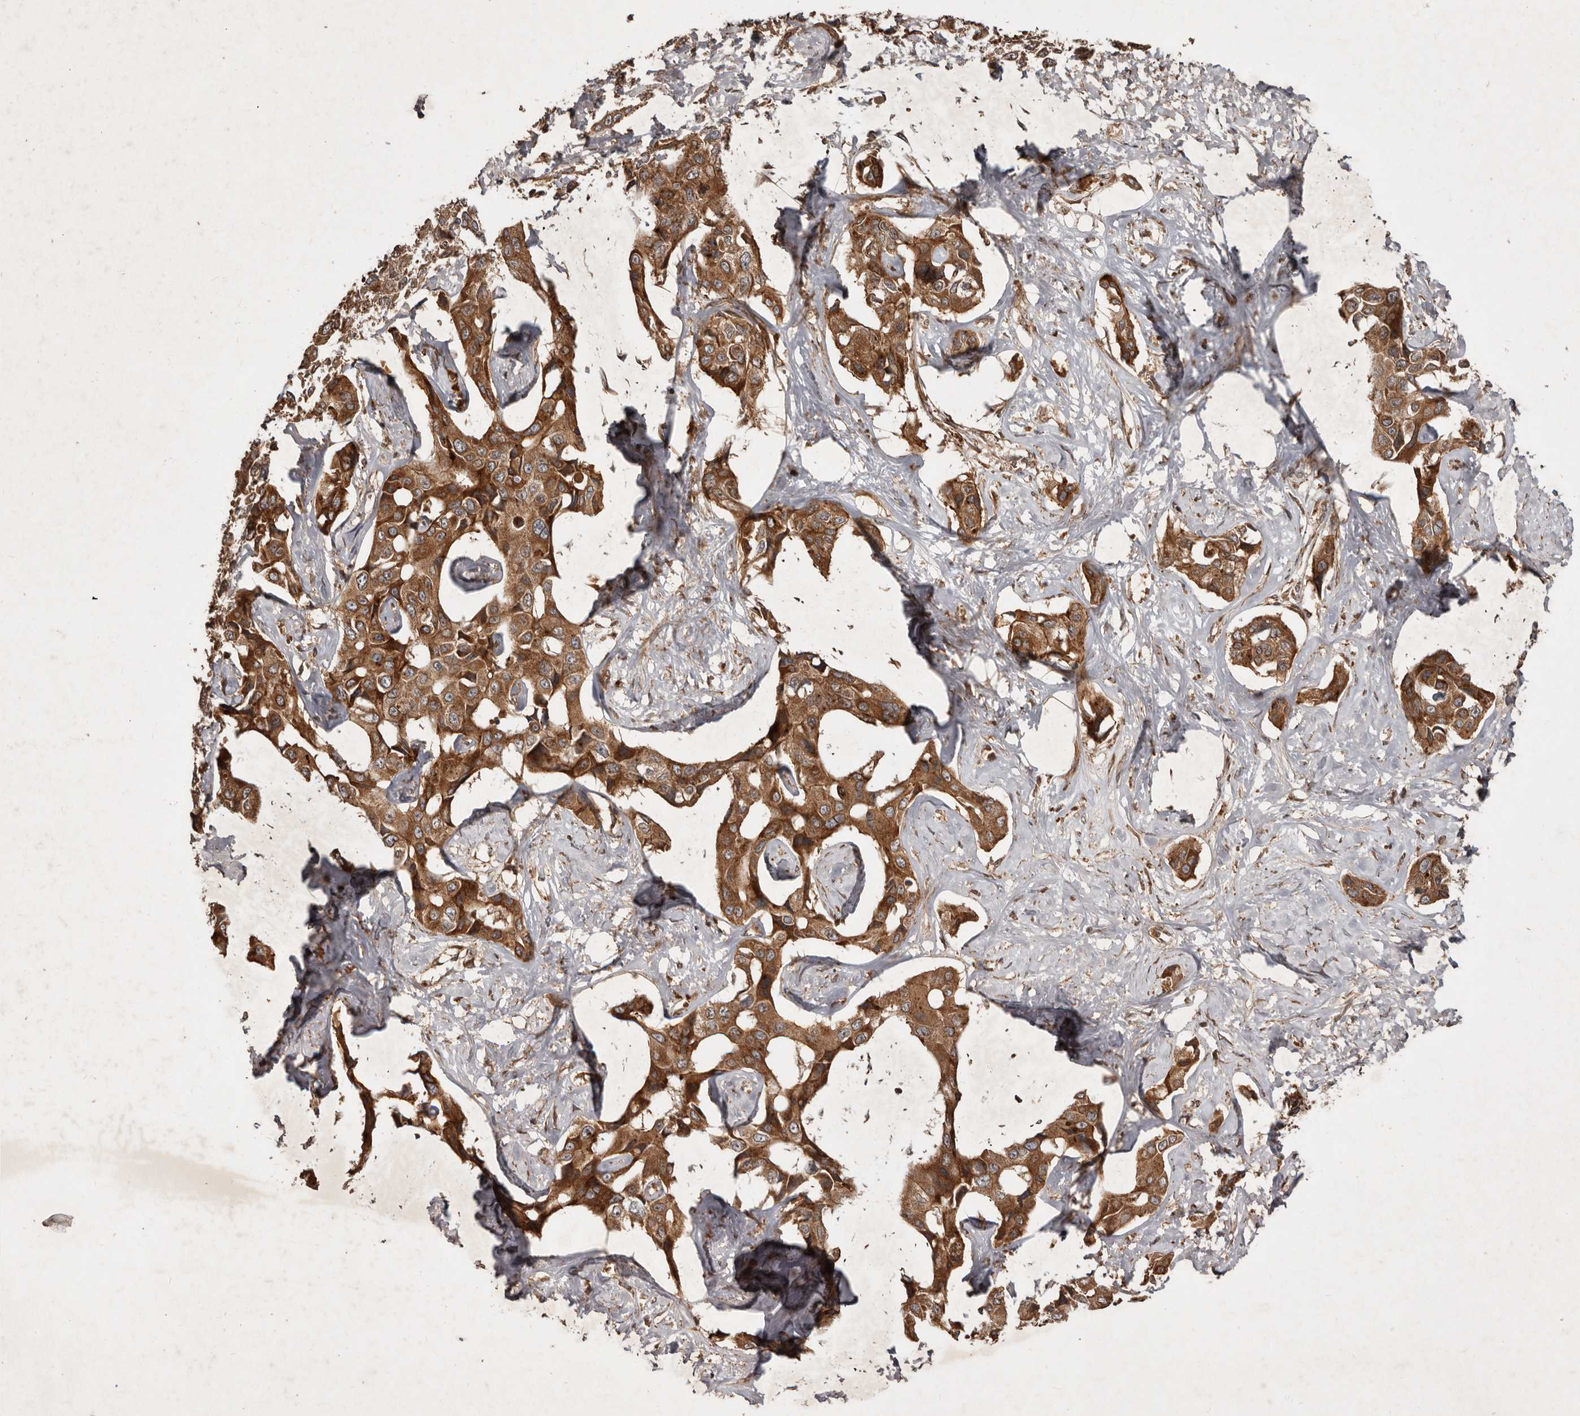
{"staining": {"intensity": "moderate", "quantity": ">75%", "location": "cytoplasmic/membranous"}, "tissue": "liver cancer", "cell_type": "Tumor cells", "image_type": "cancer", "snomed": [{"axis": "morphology", "description": "Cholangiocarcinoma"}, {"axis": "topography", "description": "Liver"}], "caption": "Immunohistochemical staining of human liver cancer (cholangiocarcinoma) demonstrates moderate cytoplasmic/membranous protein expression in approximately >75% of tumor cells. (DAB IHC with brightfield microscopy, high magnification).", "gene": "STK36", "patient": {"sex": "male", "age": 59}}